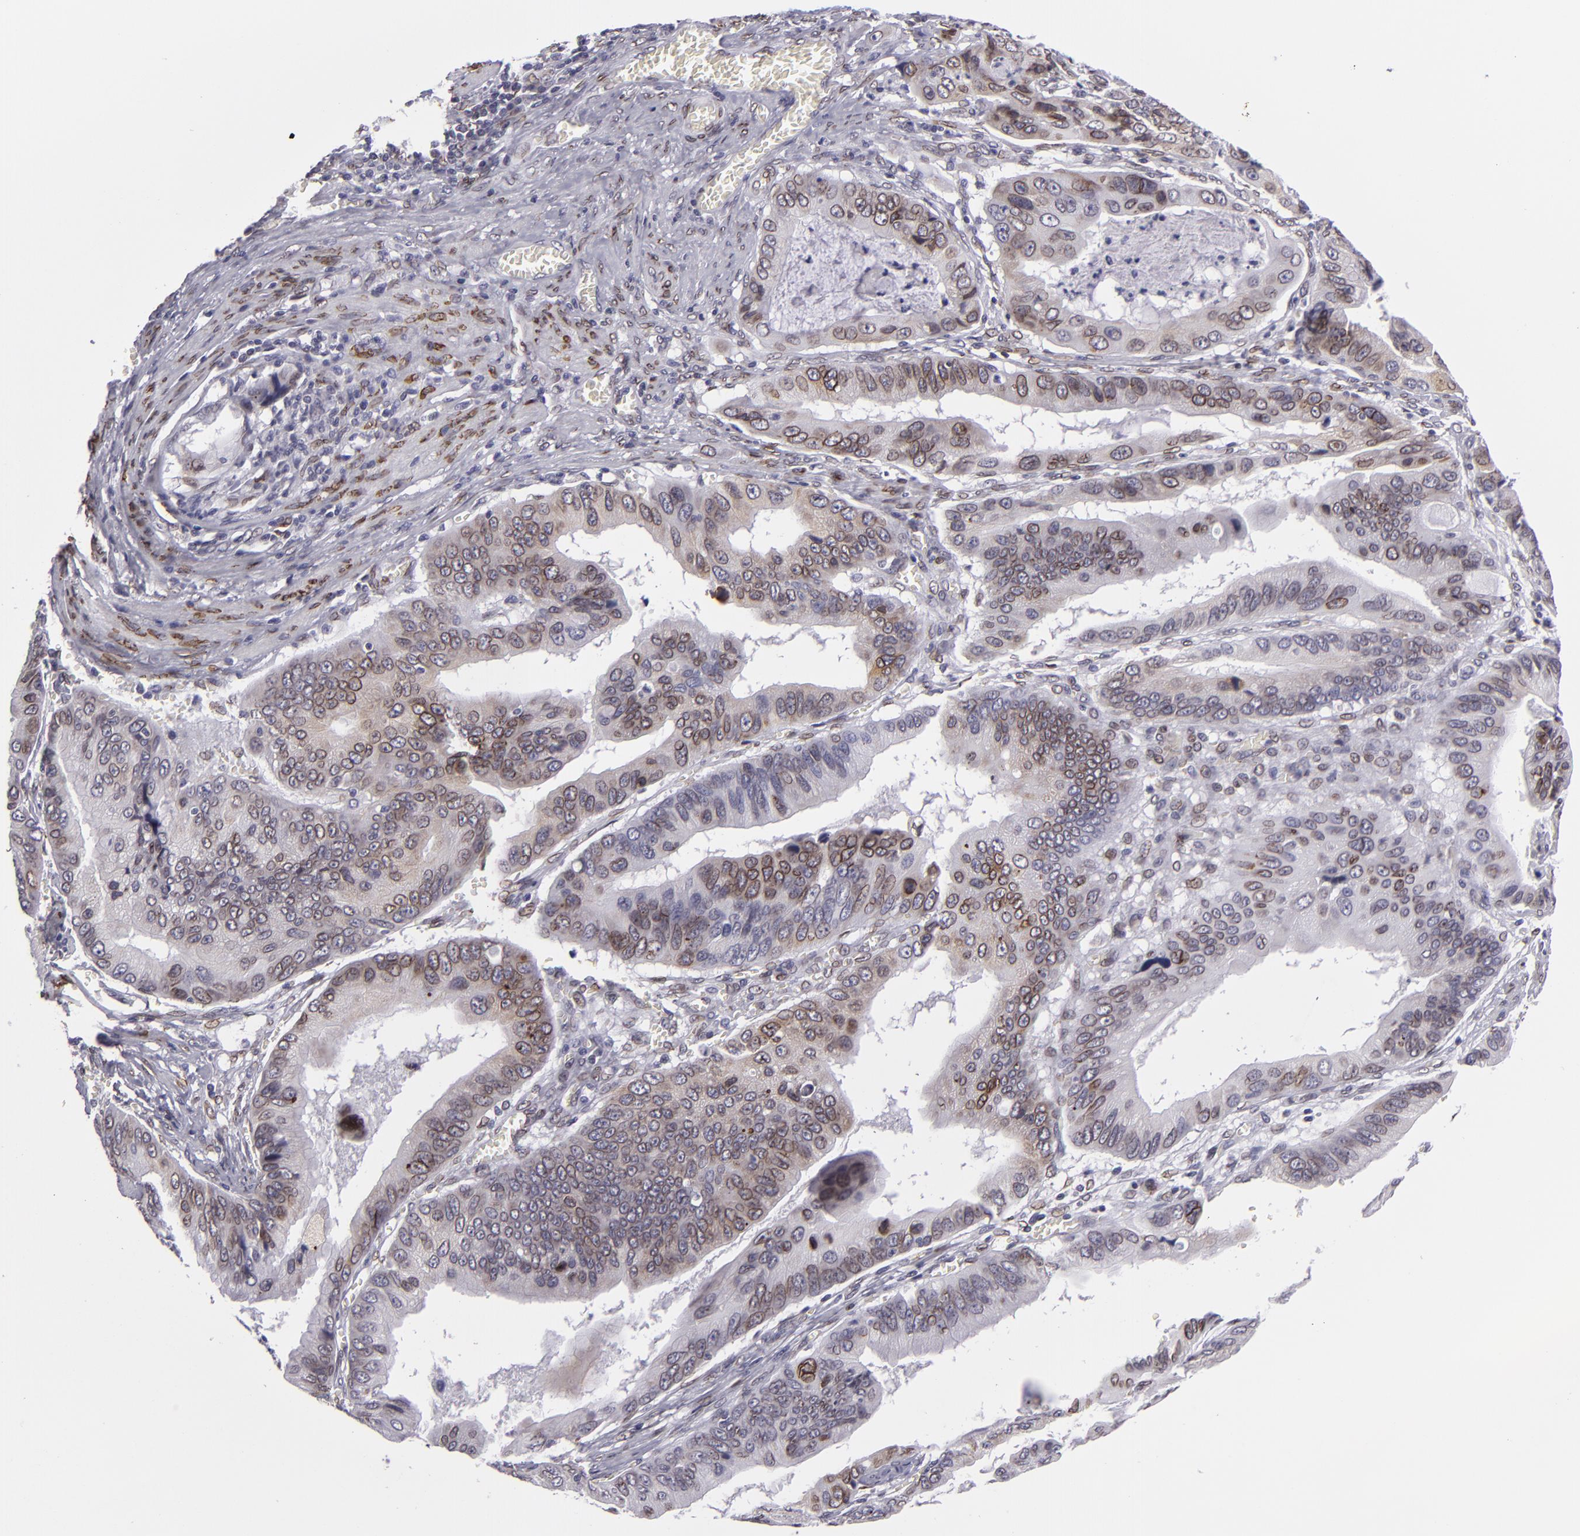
{"staining": {"intensity": "moderate", "quantity": "25%-75%", "location": "nuclear"}, "tissue": "stomach cancer", "cell_type": "Tumor cells", "image_type": "cancer", "snomed": [{"axis": "morphology", "description": "Adenocarcinoma, NOS"}, {"axis": "topography", "description": "Stomach, upper"}], "caption": "Immunohistochemistry (IHC) micrograph of stomach cancer stained for a protein (brown), which exhibits medium levels of moderate nuclear expression in approximately 25%-75% of tumor cells.", "gene": "EMD", "patient": {"sex": "male", "age": 80}}